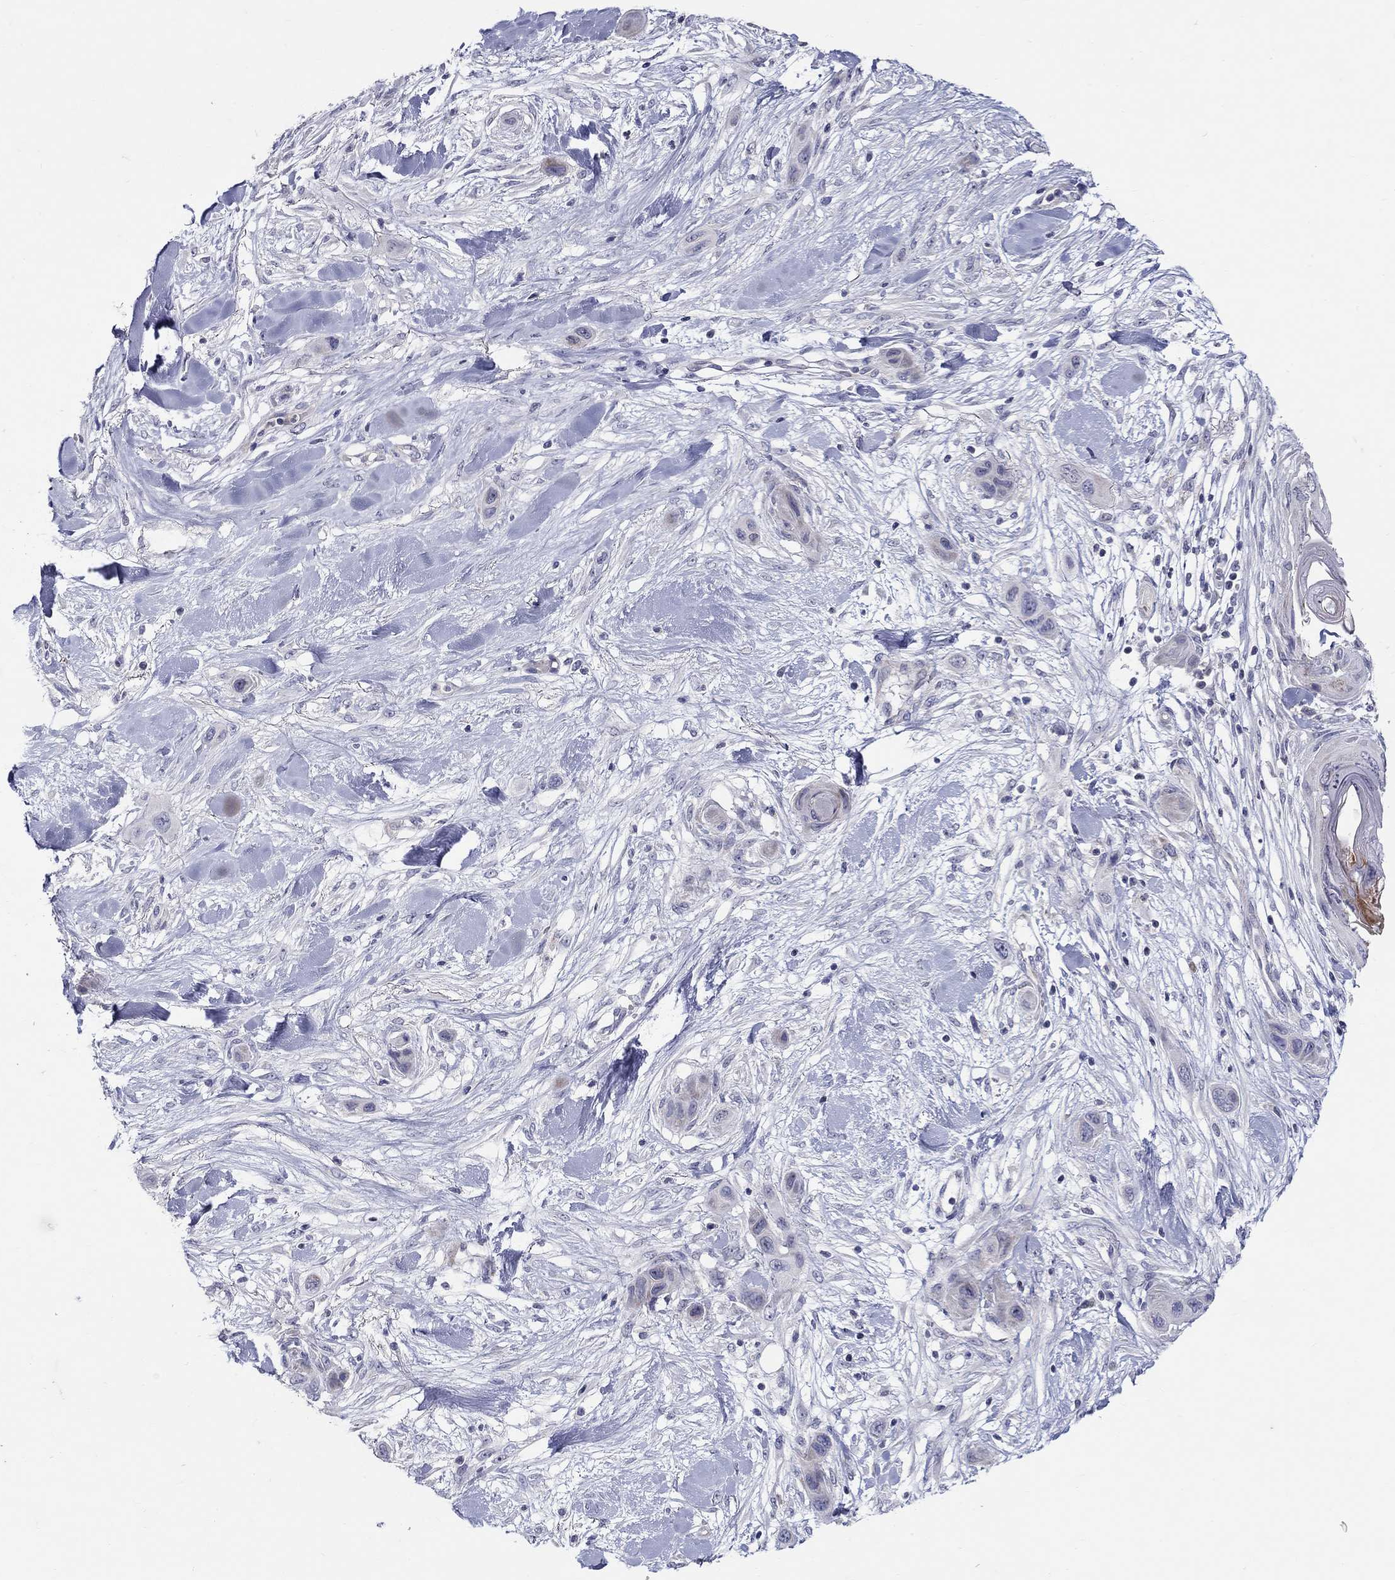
{"staining": {"intensity": "negative", "quantity": "none", "location": "none"}, "tissue": "skin cancer", "cell_type": "Tumor cells", "image_type": "cancer", "snomed": [{"axis": "morphology", "description": "Squamous cell carcinoma, NOS"}, {"axis": "topography", "description": "Skin"}], "caption": "The histopathology image displays no staining of tumor cells in squamous cell carcinoma (skin).", "gene": "HMX2", "patient": {"sex": "male", "age": 79}}